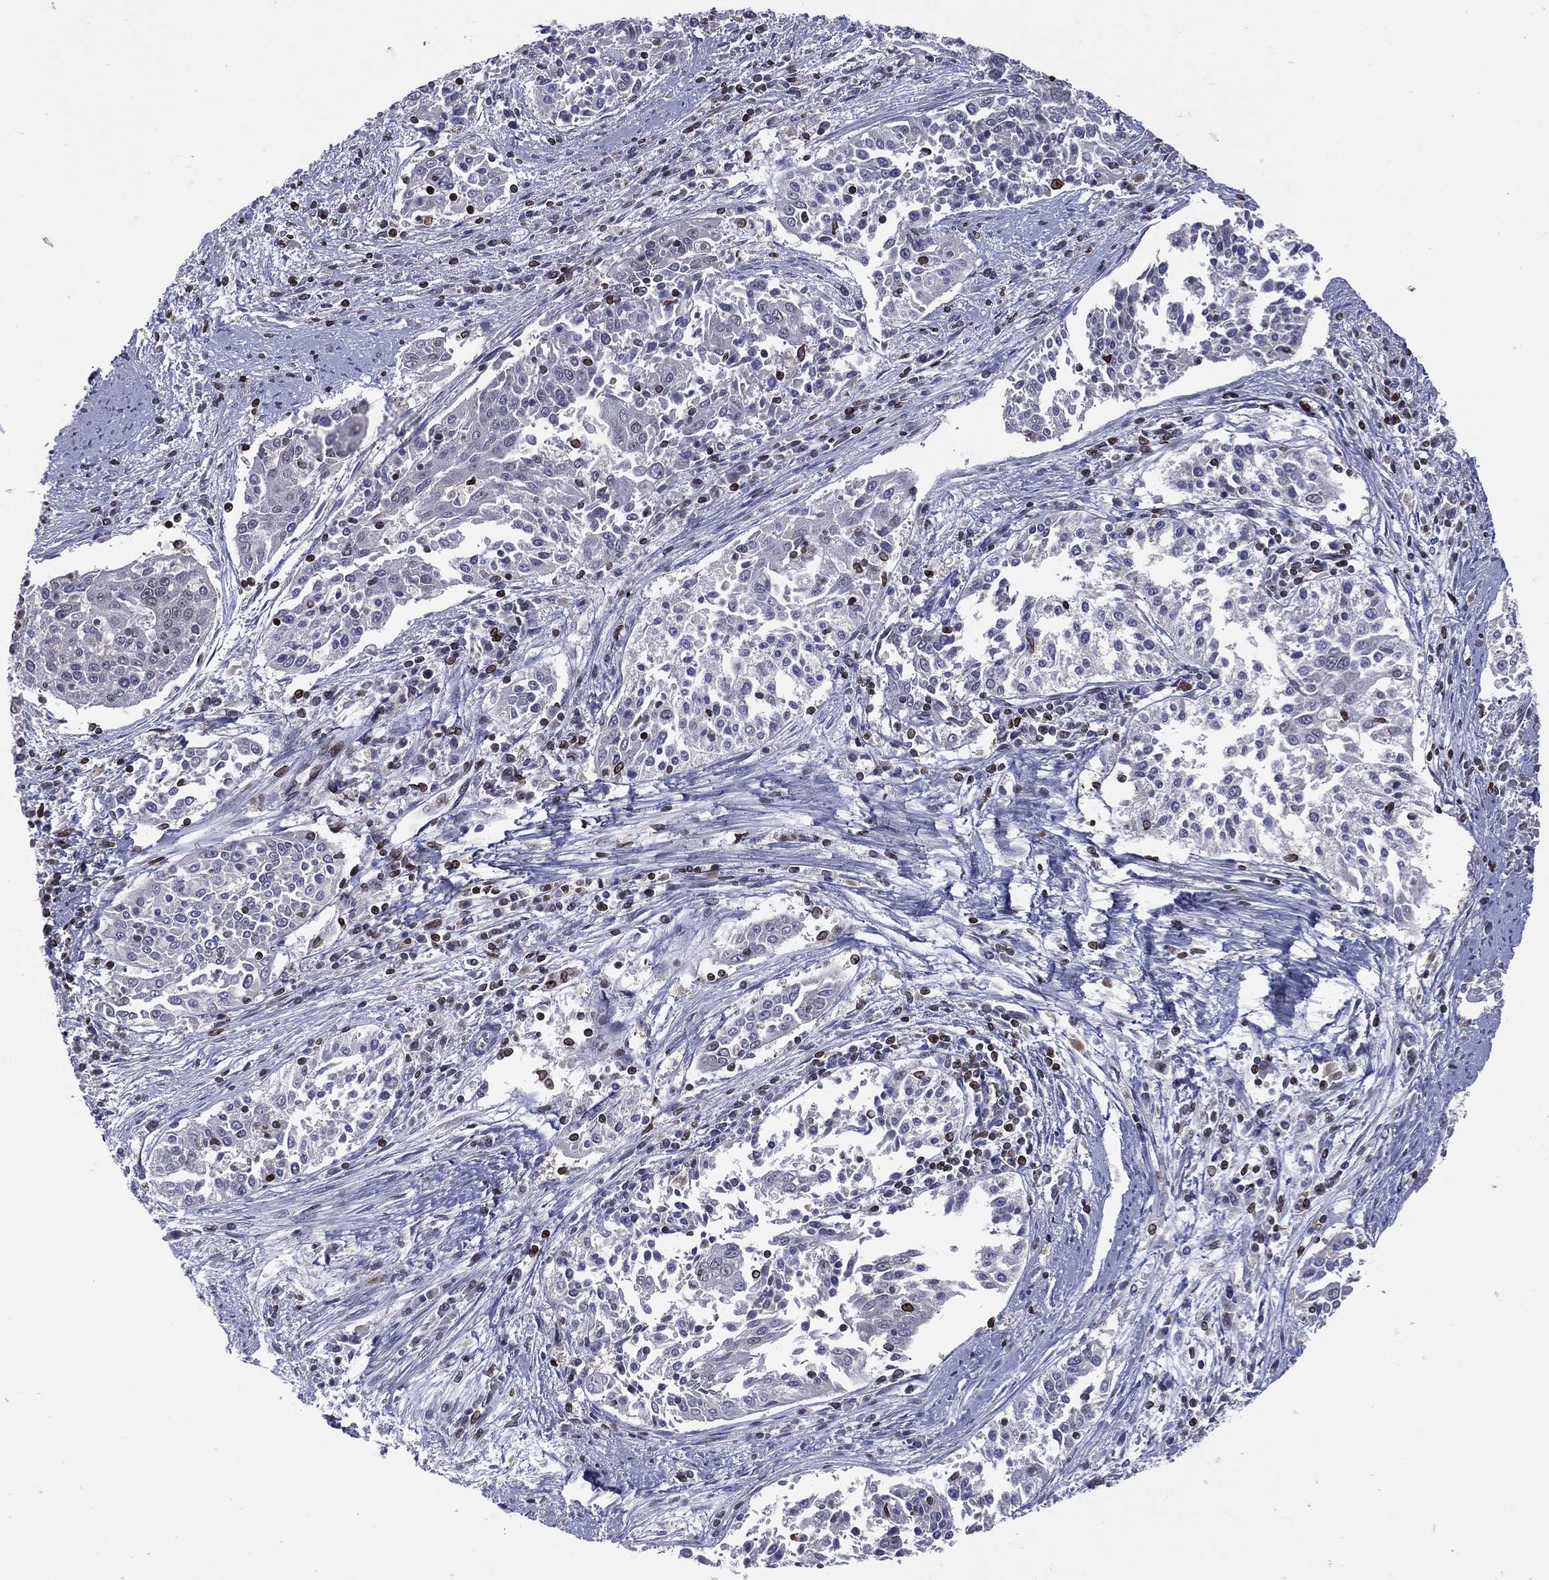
{"staining": {"intensity": "moderate", "quantity": "<25%", "location": "nuclear"}, "tissue": "cervical cancer", "cell_type": "Tumor cells", "image_type": "cancer", "snomed": [{"axis": "morphology", "description": "Squamous cell carcinoma, NOS"}, {"axis": "topography", "description": "Cervix"}], "caption": "DAB immunohistochemical staining of human cervical cancer displays moderate nuclear protein staining in approximately <25% of tumor cells. The staining was performed using DAB (3,3'-diaminobenzidine), with brown indicating positive protein expression. Nuclei are stained blue with hematoxylin.", "gene": "DBF4B", "patient": {"sex": "female", "age": 41}}